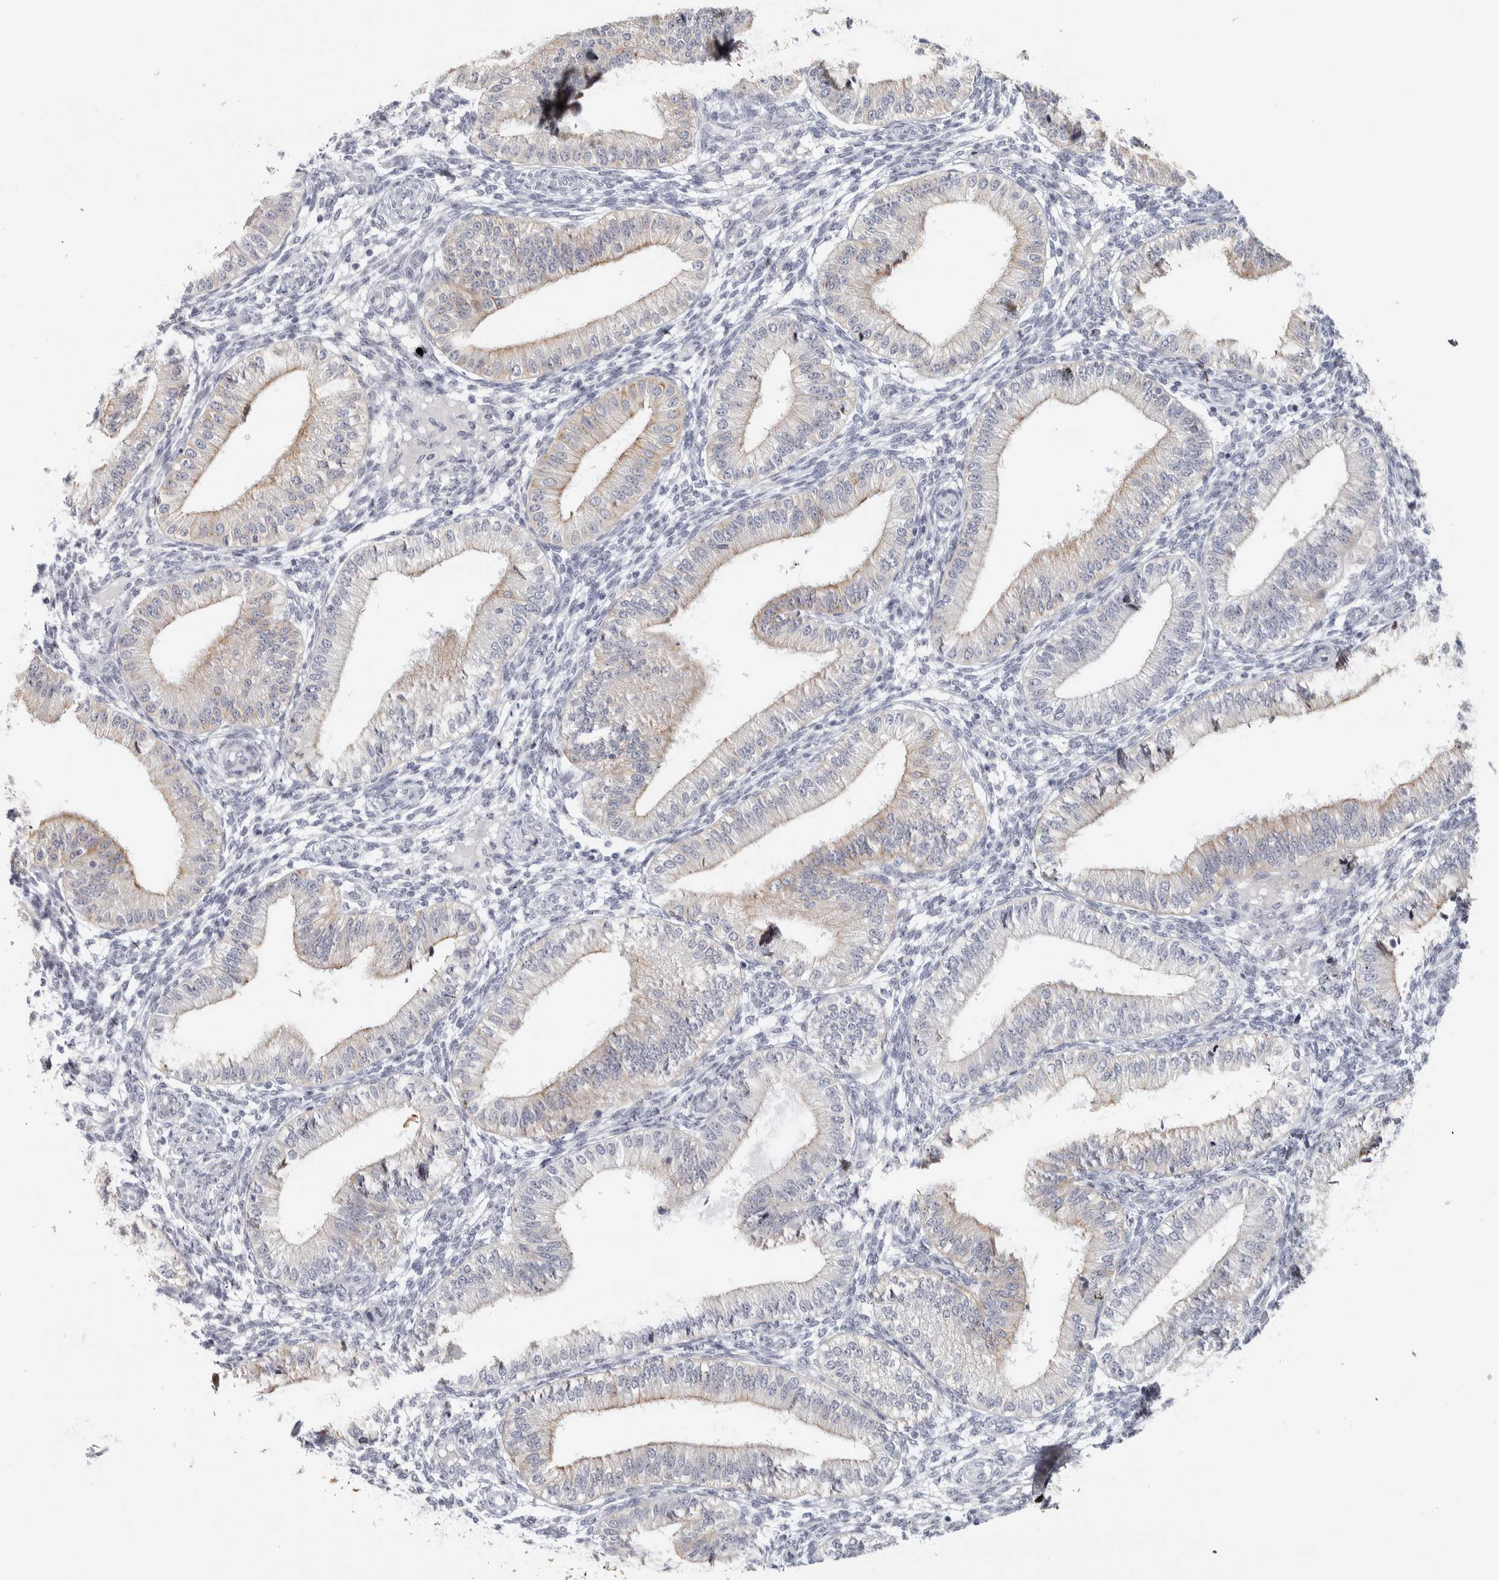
{"staining": {"intensity": "negative", "quantity": "none", "location": "none"}, "tissue": "endometrium", "cell_type": "Cells in endometrial stroma", "image_type": "normal", "snomed": [{"axis": "morphology", "description": "Normal tissue, NOS"}, {"axis": "topography", "description": "Endometrium"}], "caption": "This is an immunohistochemistry photomicrograph of unremarkable human endometrium. There is no positivity in cells in endometrial stroma.", "gene": "RPH3AL", "patient": {"sex": "female", "age": 39}}